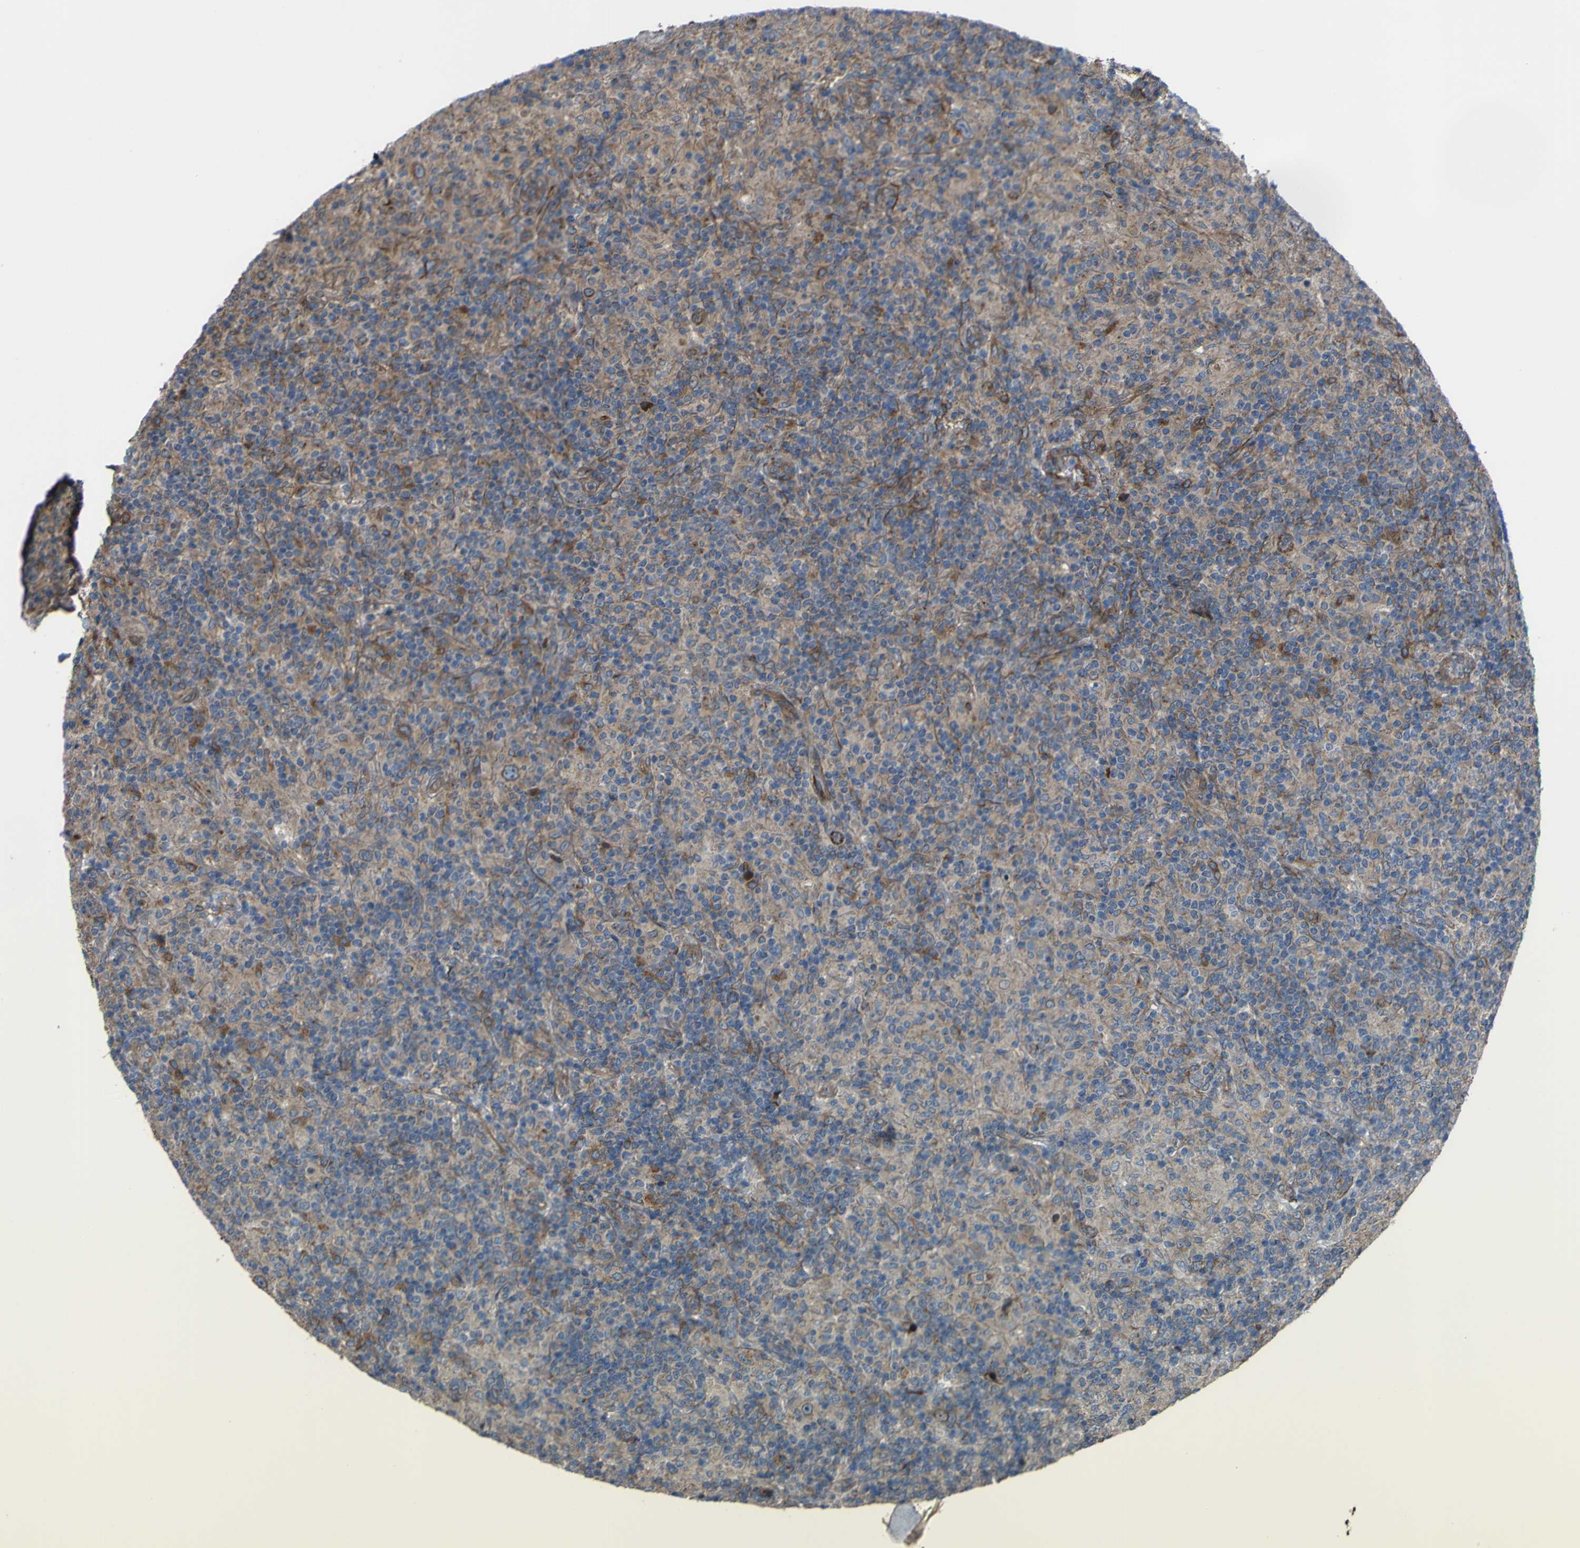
{"staining": {"intensity": "moderate", "quantity": ">75%", "location": "cytoplasmic/membranous"}, "tissue": "lymphoma", "cell_type": "Tumor cells", "image_type": "cancer", "snomed": [{"axis": "morphology", "description": "Hodgkin's disease, NOS"}, {"axis": "topography", "description": "Lymph node"}], "caption": "This is a micrograph of IHC staining of Hodgkin's disease, which shows moderate positivity in the cytoplasmic/membranous of tumor cells.", "gene": "FBXO30", "patient": {"sex": "male", "age": 70}}